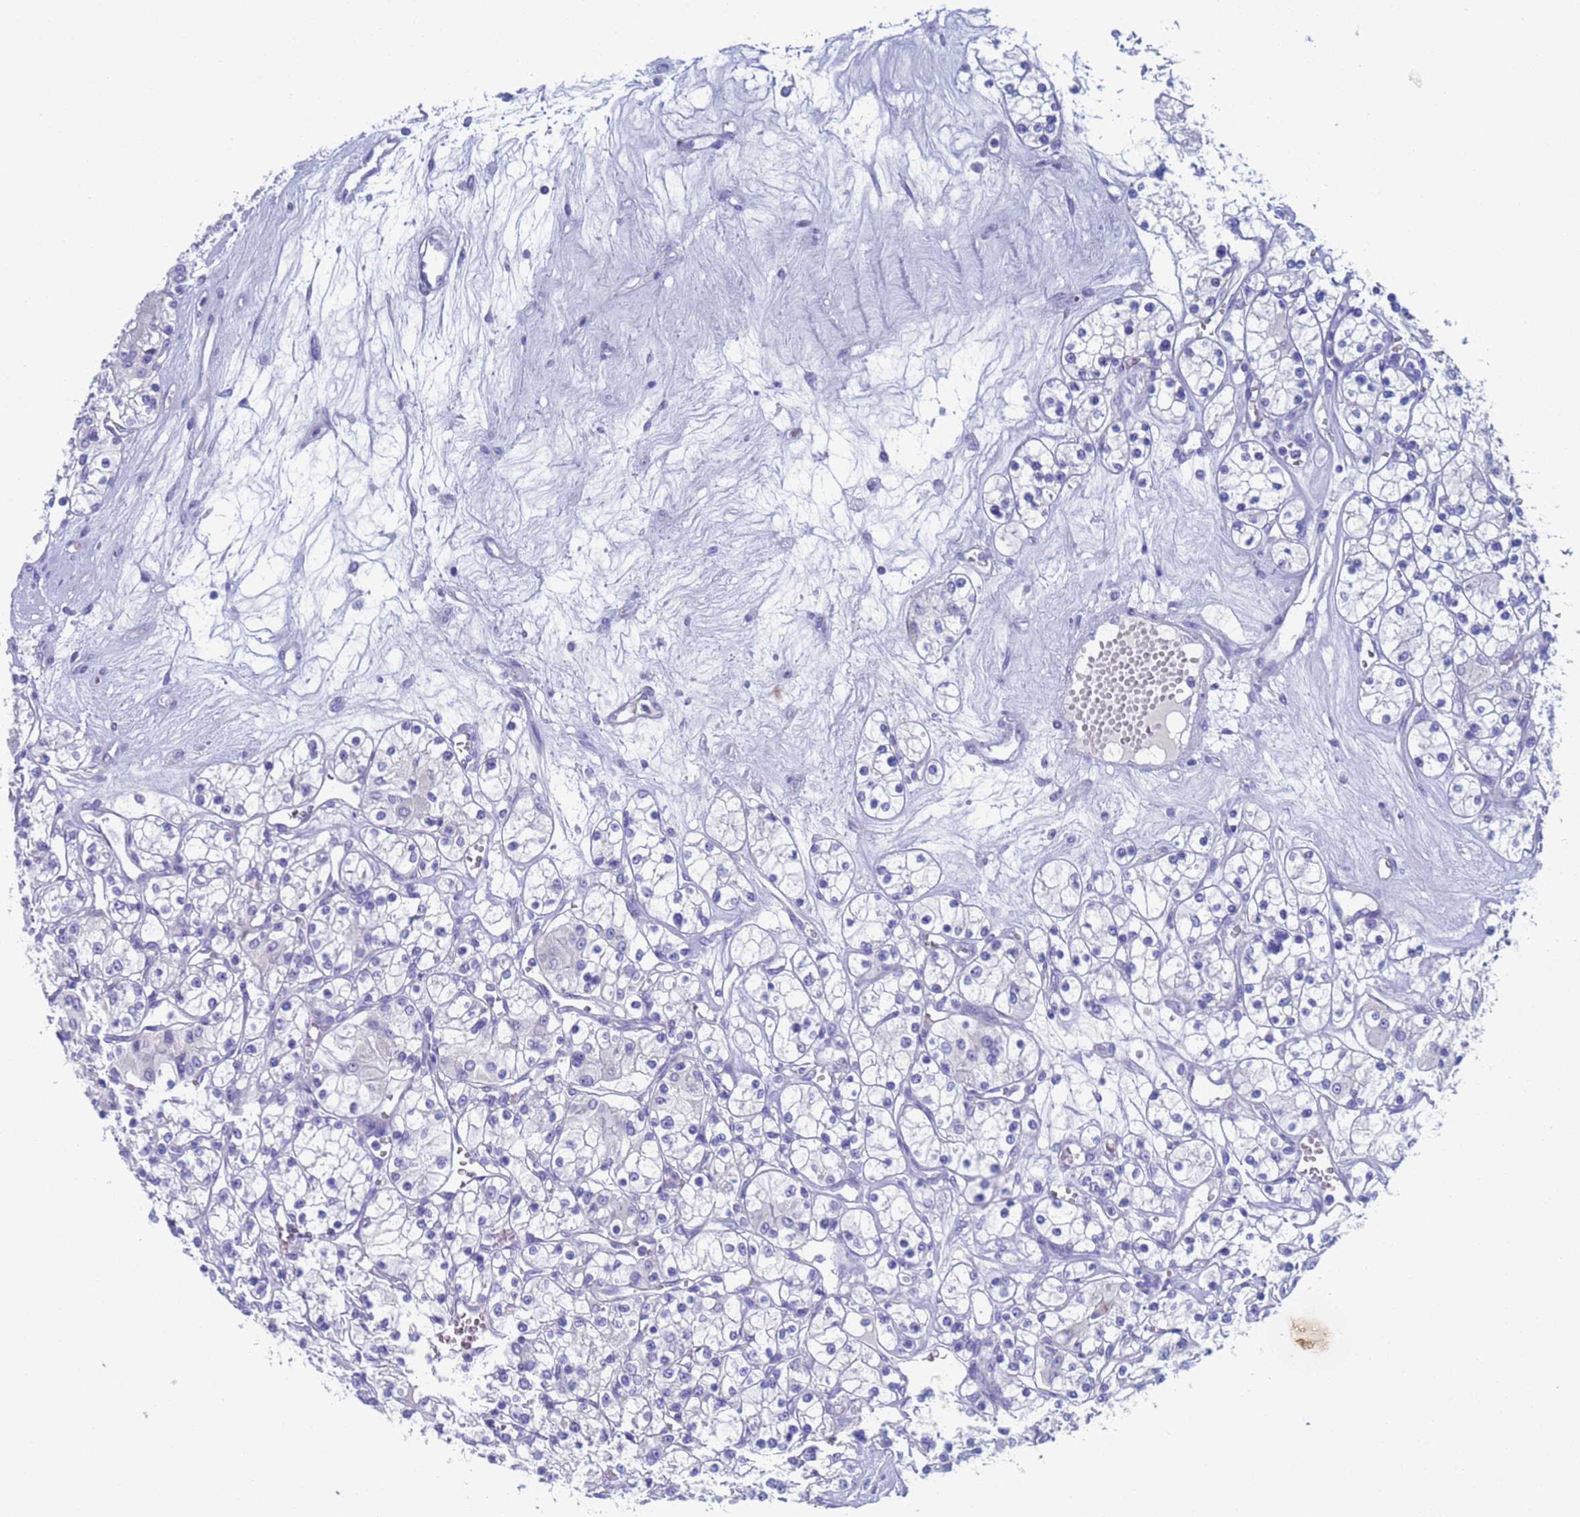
{"staining": {"intensity": "negative", "quantity": "none", "location": "none"}, "tissue": "renal cancer", "cell_type": "Tumor cells", "image_type": "cancer", "snomed": [{"axis": "morphology", "description": "Adenocarcinoma, NOS"}, {"axis": "topography", "description": "Kidney"}], "caption": "Immunohistochemical staining of human renal cancer (adenocarcinoma) shows no significant staining in tumor cells.", "gene": "PET117", "patient": {"sex": "female", "age": 59}}